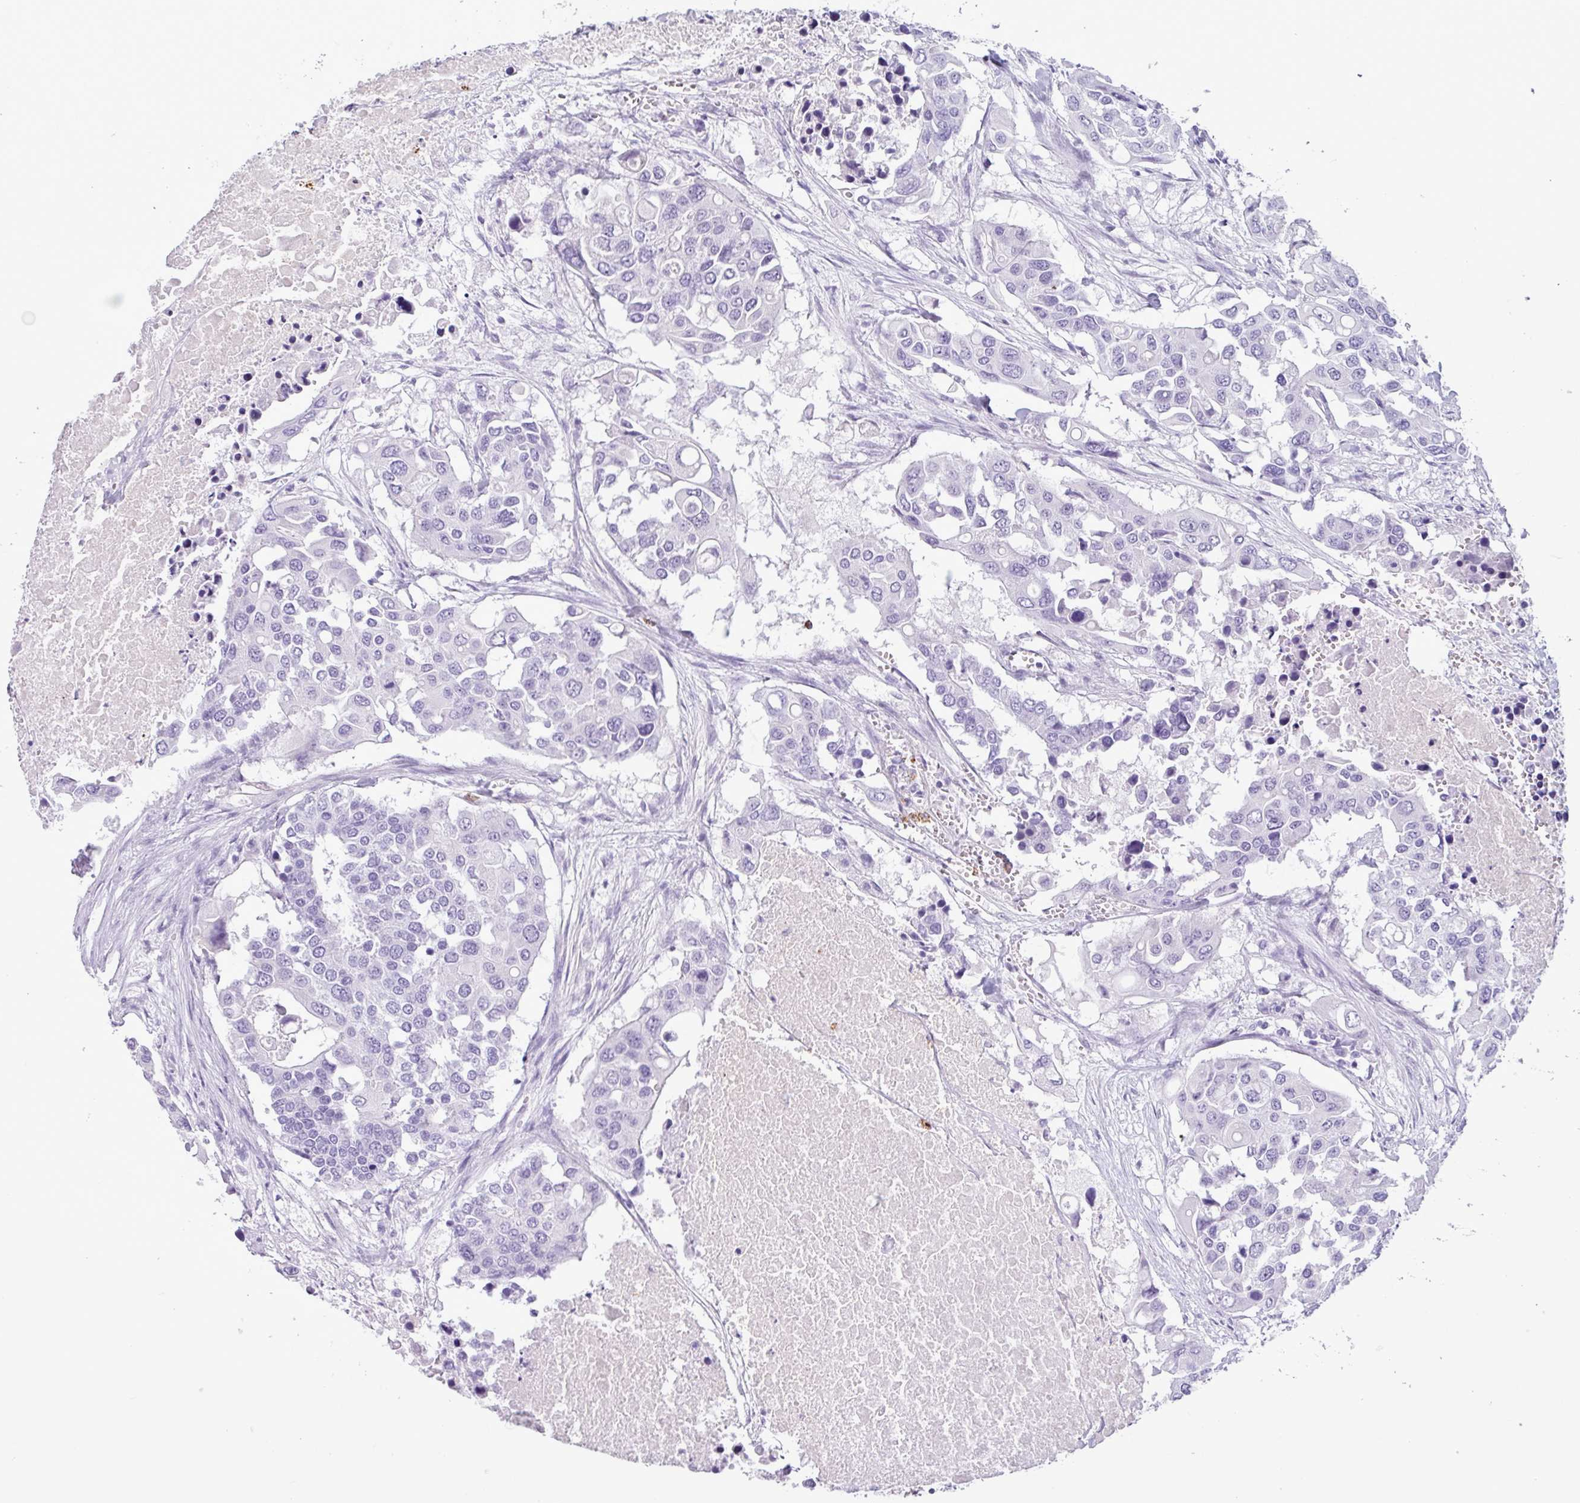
{"staining": {"intensity": "negative", "quantity": "none", "location": "none"}, "tissue": "colorectal cancer", "cell_type": "Tumor cells", "image_type": "cancer", "snomed": [{"axis": "morphology", "description": "Adenocarcinoma, NOS"}, {"axis": "topography", "description": "Colon"}], "caption": "Tumor cells are negative for brown protein staining in colorectal cancer. (DAB immunohistochemistry (IHC) with hematoxylin counter stain).", "gene": "TMEM178A", "patient": {"sex": "male", "age": 77}}